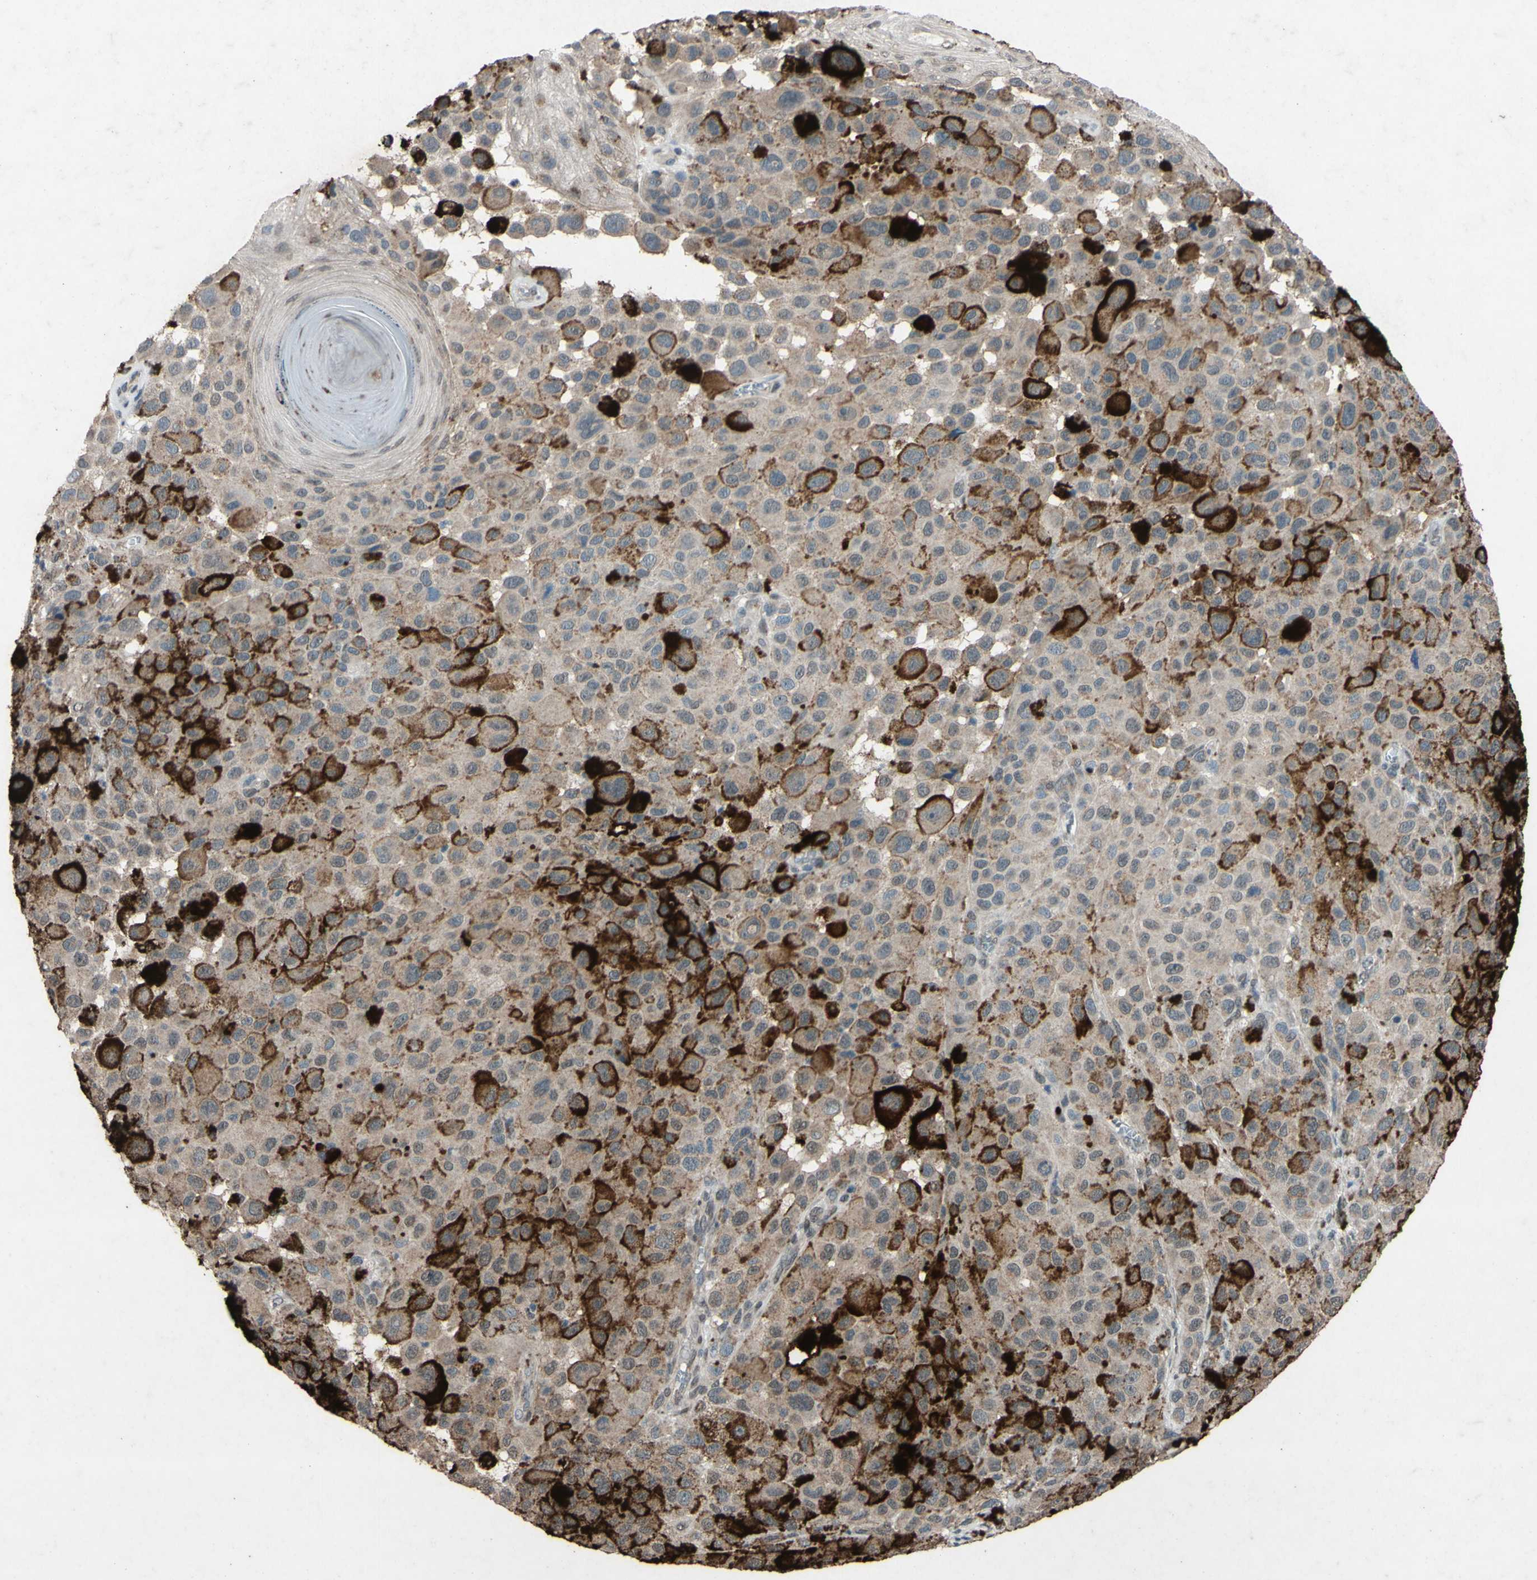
{"staining": {"intensity": "weak", "quantity": ">75%", "location": "cytoplasmic/membranous"}, "tissue": "melanoma", "cell_type": "Tumor cells", "image_type": "cancer", "snomed": [{"axis": "morphology", "description": "Malignant melanoma, NOS"}, {"axis": "topography", "description": "Skin"}], "caption": "High-magnification brightfield microscopy of malignant melanoma stained with DAB (brown) and counterstained with hematoxylin (blue). tumor cells exhibit weak cytoplasmic/membranous expression is seen in about>75% of cells. (DAB (3,3'-diaminobenzidine) = brown stain, brightfield microscopy at high magnification).", "gene": "CDCP1", "patient": {"sex": "male", "age": 96}}